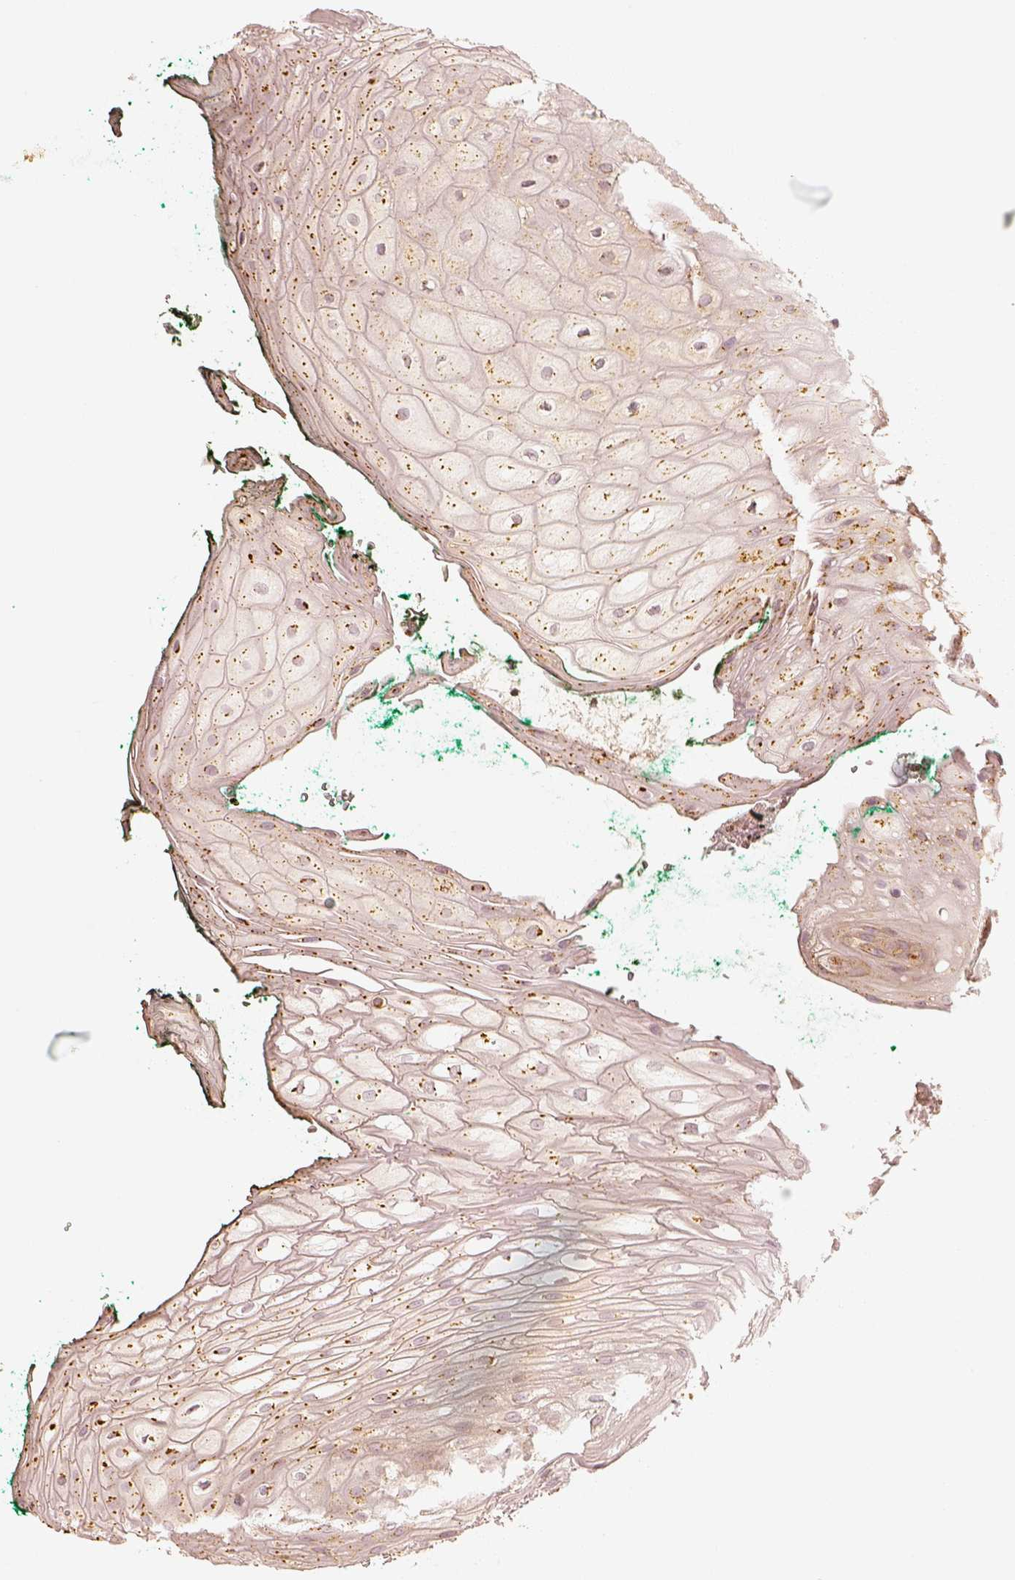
{"staining": {"intensity": "moderate", "quantity": "25%-75%", "location": "cytoplasmic/membranous"}, "tissue": "oral mucosa", "cell_type": "Squamous epithelial cells", "image_type": "normal", "snomed": [{"axis": "morphology", "description": "Normal tissue, NOS"}, {"axis": "topography", "description": "Oral tissue"}, {"axis": "topography", "description": "Head-Neck"}], "caption": "Squamous epithelial cells display moderate cytoplasmic/membranous staining in approximately 25%-75% of cells in benign oral mucosa. (Stains: DAB (3,3'-diaminobenzidine) in brown, nuclei in blue, Microscopy: brightfield microscopy at high magnification).", "gene": "GORASP2", "patient": {"sex": "female", "age": 68}}